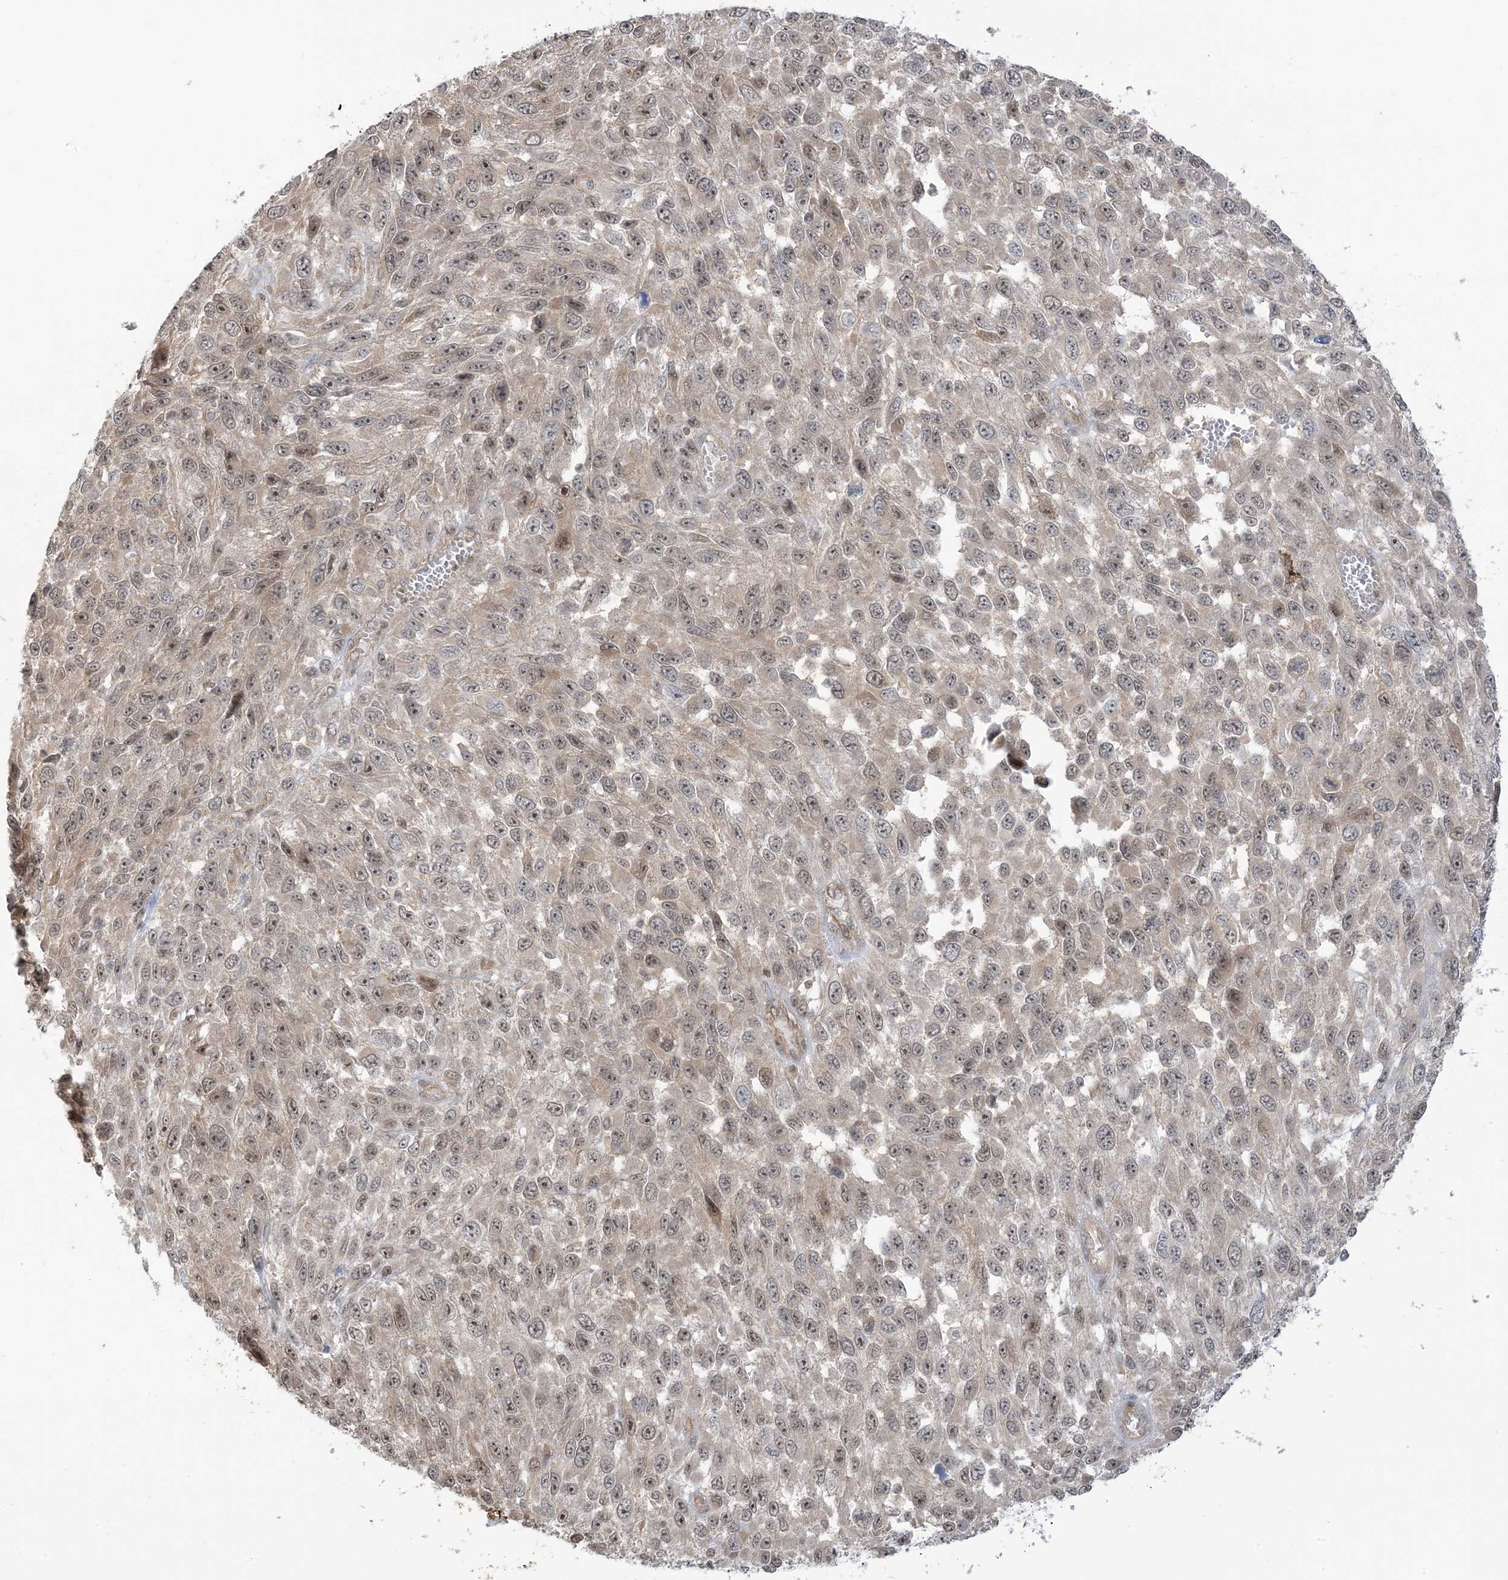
{"staining": {"intensity": "weak", "quantity": "25%-75%", "location": "nuclear"}, "tissue": "melanoma", "cell_type": "Tumor cells", "image_type": "cancer", "snomed": [{"axis": "morphology", "description": "Malignant melanoma, NOS"}, {"axis": "topography", "description": "Skin"}], "caption": "IHC image of human melanoma stained for a protein (brown), which displays low levels of weak nuclear staining in approximately 25%-75% of tumor cells.", "gene": "PPP1R7", "patient": {"sex": "female", "age": 96}}